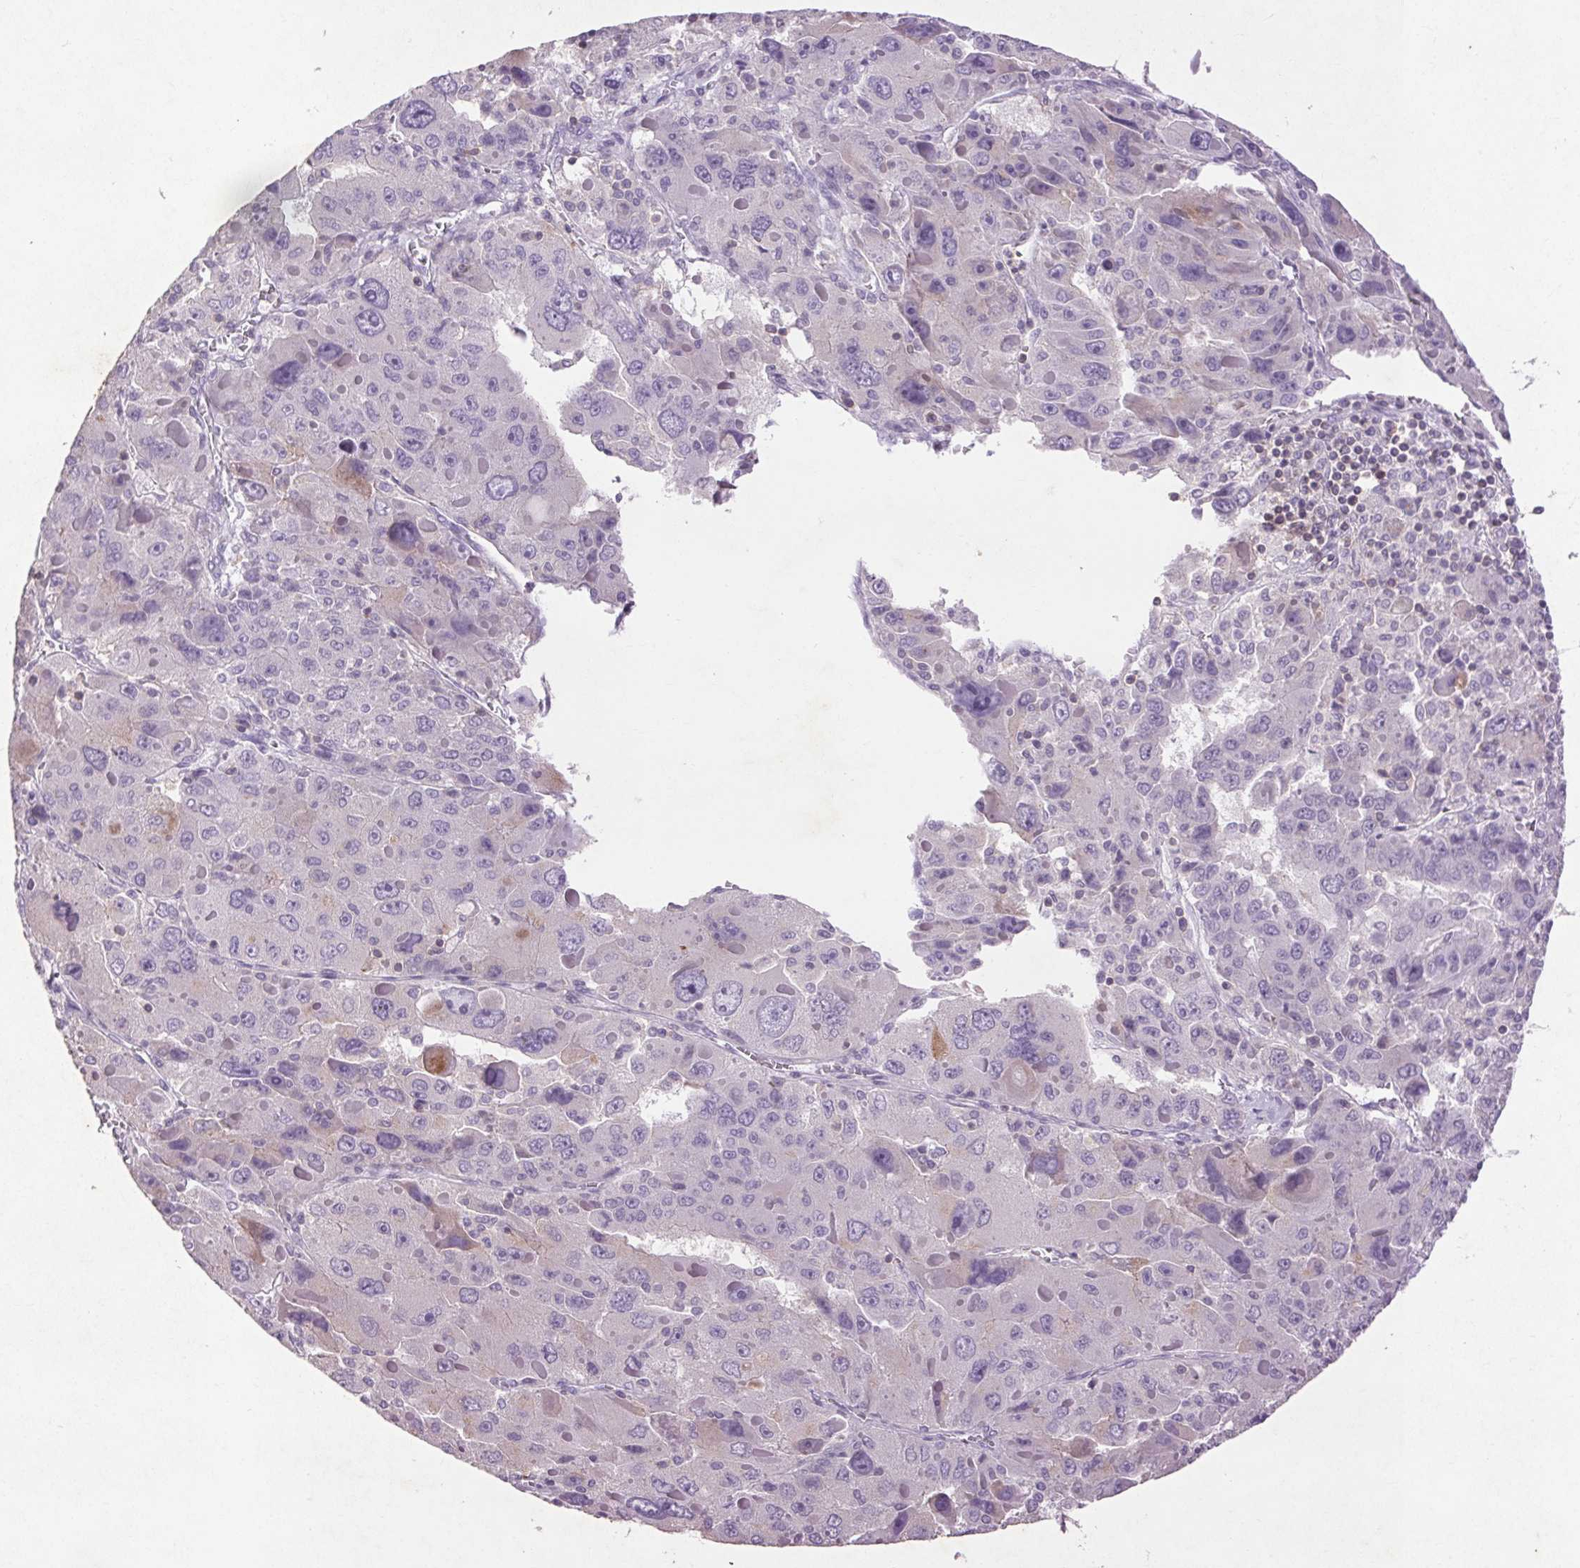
{"staining": {"intensity": "negative", "quantity": "none", "location": "none"}, "tissue": "liver cancer", "cell_type": "Tumor cells", "image_type": "cancer", "snomed": [{"axis": "morphology", "description": "Carcinoma, Hepatocellular, NOS"}, {"axis": "topography", "description": "Liver"}], "caption": "An image of human liver cancer (hepatocellular carcinoma) is negative for staining in tumor cells. (DAB immunohistochemistry with hematoxylin counter stain).", "gene": "FNDC7", "patient": {"sex": "female", "age": 41}}